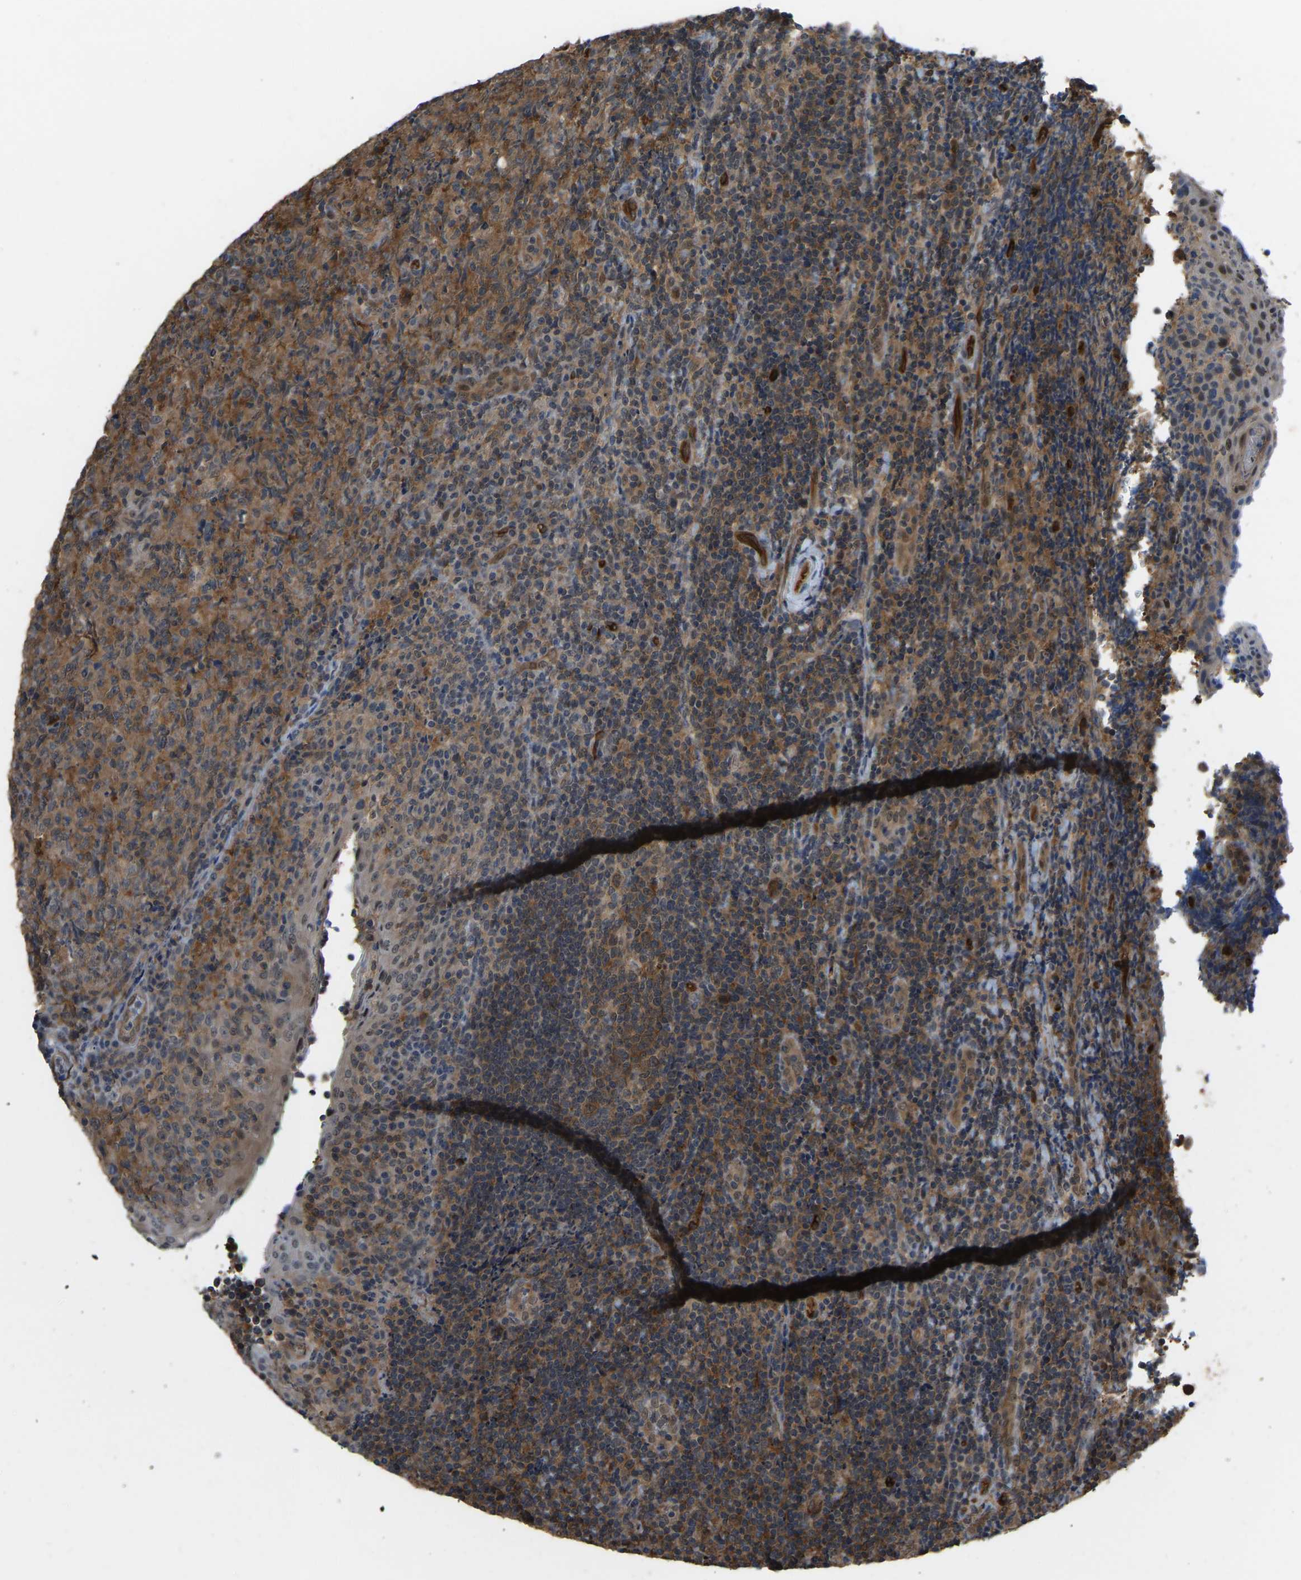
{"staining": {"intensity": "moderate", "quantity": ">75%", "location": "cytoplasmic/membranous"}, "tissue": "lymphoma", "cell_type": "Tumor cells", "image_type": "cancer", "snomed": [{"axis": "morphology", "description": "Malignant lymphoma, non-Hodgkin's type, High grade"}, {"axis": "topography", "description": "Tonsil"}], "caption": "A high-resolution image shows IHC staining of high-grade malignant lymphoma, non-Hodgkin's type, which shows moderate cytoplasmic/membranous staining in approximately >75% of tumor cells.", "gene": "CCT8", "patient": {"sex": "female", "age": 36}}